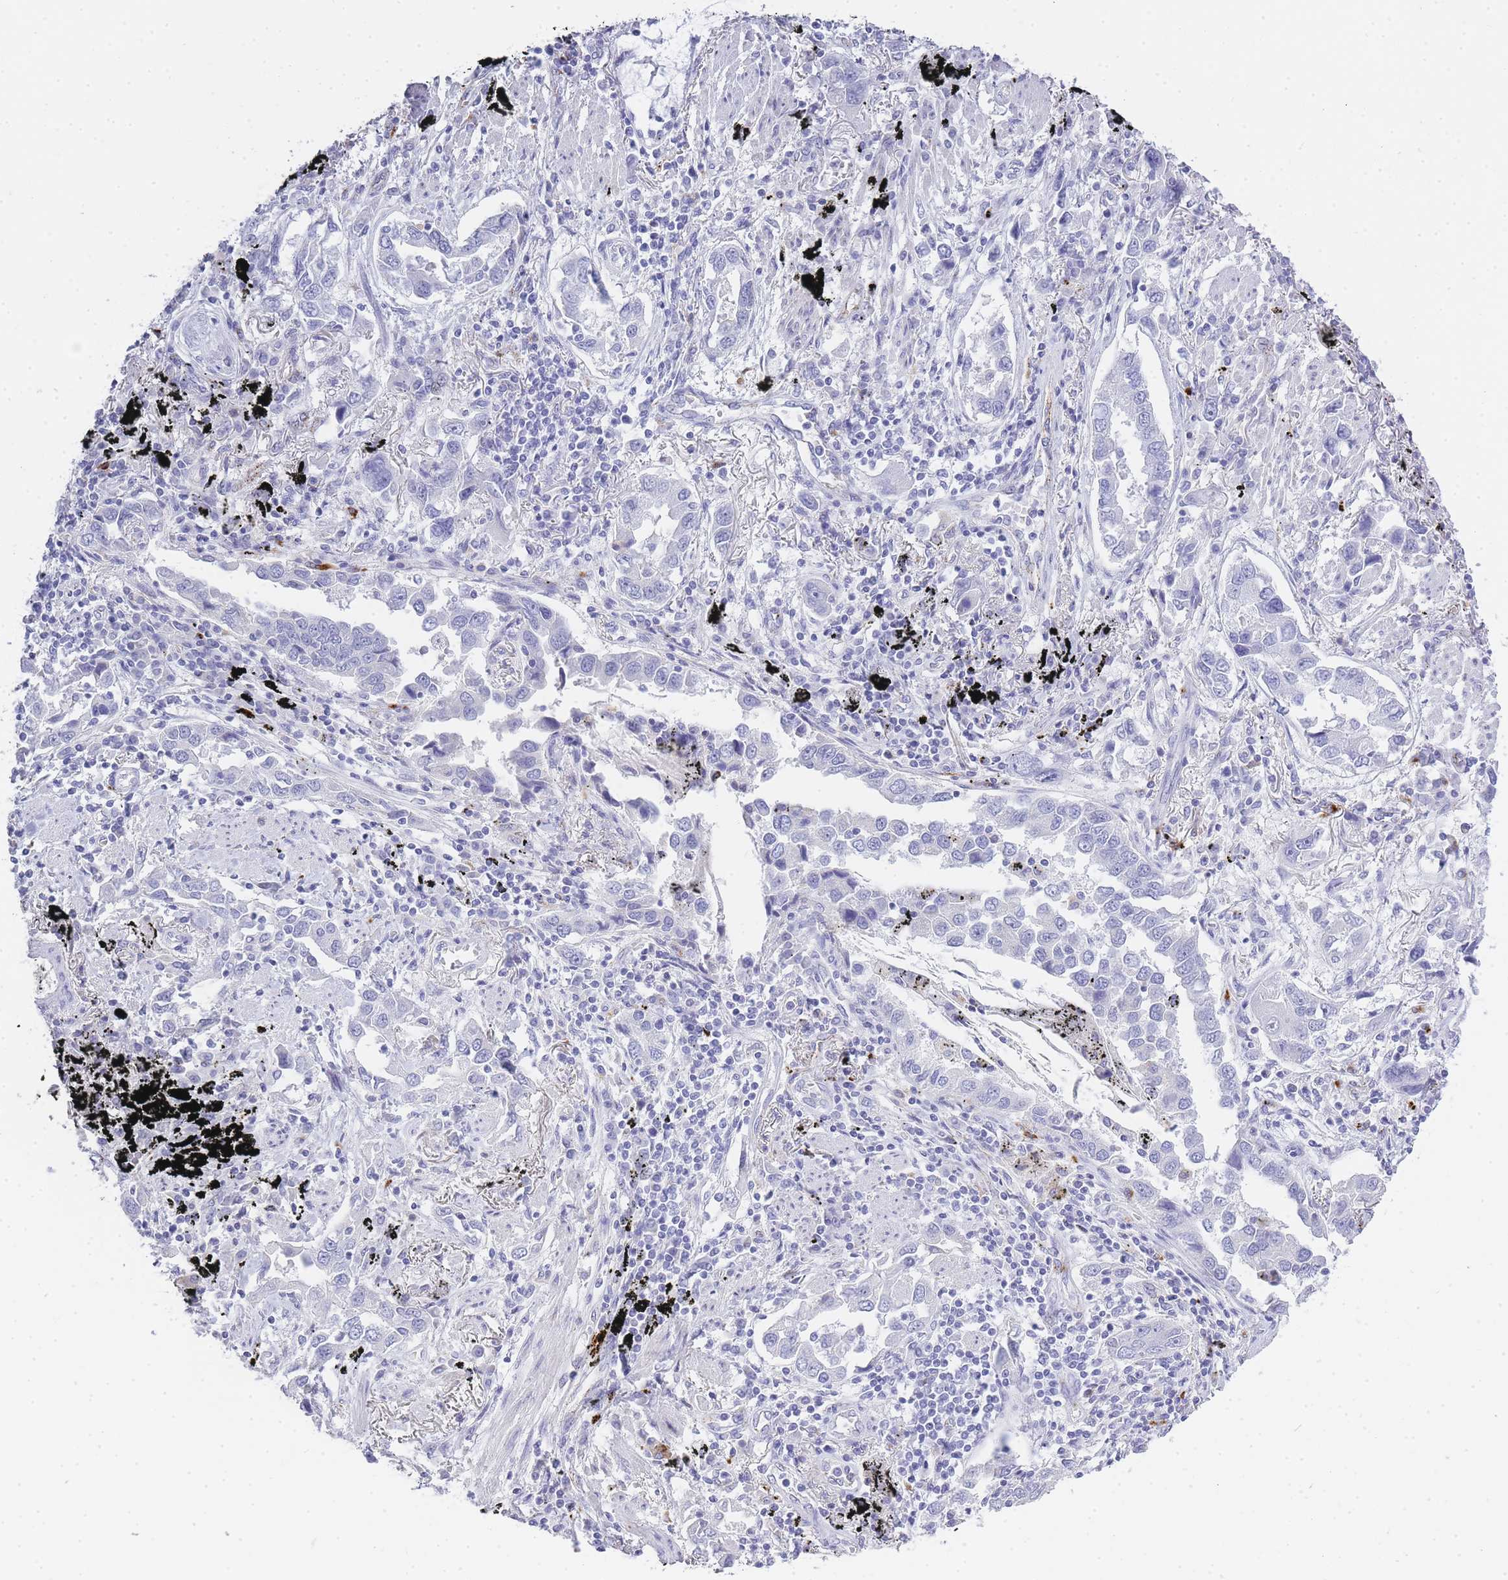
{"staining": {"intensity": "negative", "quantity": "none", "location": "none"}, "tissue": "lung cancer", "cell_type": "Tumor cells", "image_type": "cancer", "snomed": [{"axis": "morphology", "description": "Adenocarcinoma, NOS"}, {"axis": "topography", "description": "Lung"}], "caption": "This is a photomicrograph of immunohistochemistry (IHC) staining of lung adenocarcinoma, which shows no positivity in tumor cells. Nuclei are stained in blue.", "gene": "RHO", "patient": {"sex": "male", "age": 67}}